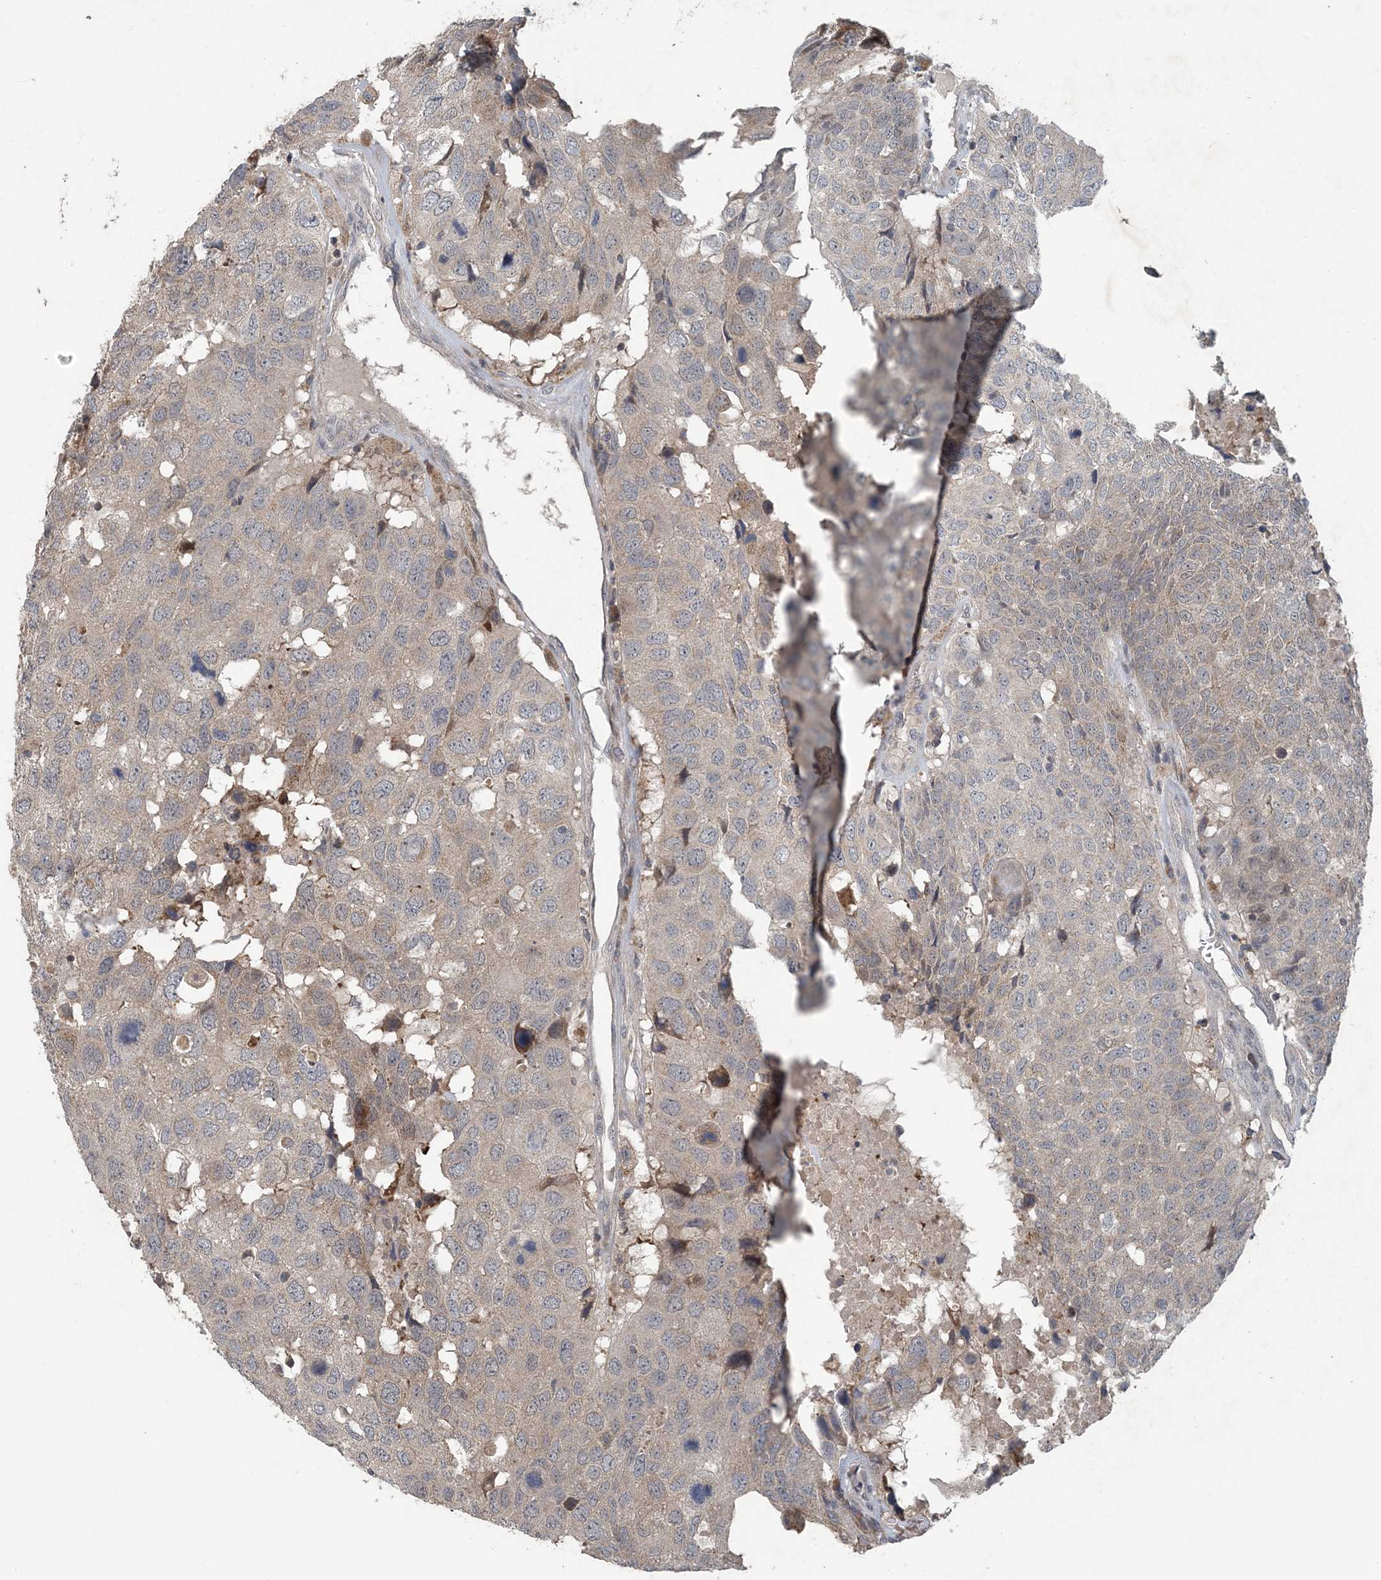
{"staining": {"intensity": "weak", "quantity": "<25%", "location": "cytoplasmic/membranous"}, "tissue": "head and neck cancer", "cell_type": "Tumor cells", "image_type": "cancer", "snomed": [{"axis": "morphology", "description": "Squamous cell carcinoma, NOS"}, {"axis": "topography", "description": "Head-Neck"}], "caption": "A high-resolution histopathology image shows immunohistochemistry staining of head and neck squamous cell carcinoma, which displays no significant expression in tumor cells.", "gene": "MYO9B", "patient": {"sex": "male", "age": 66}}